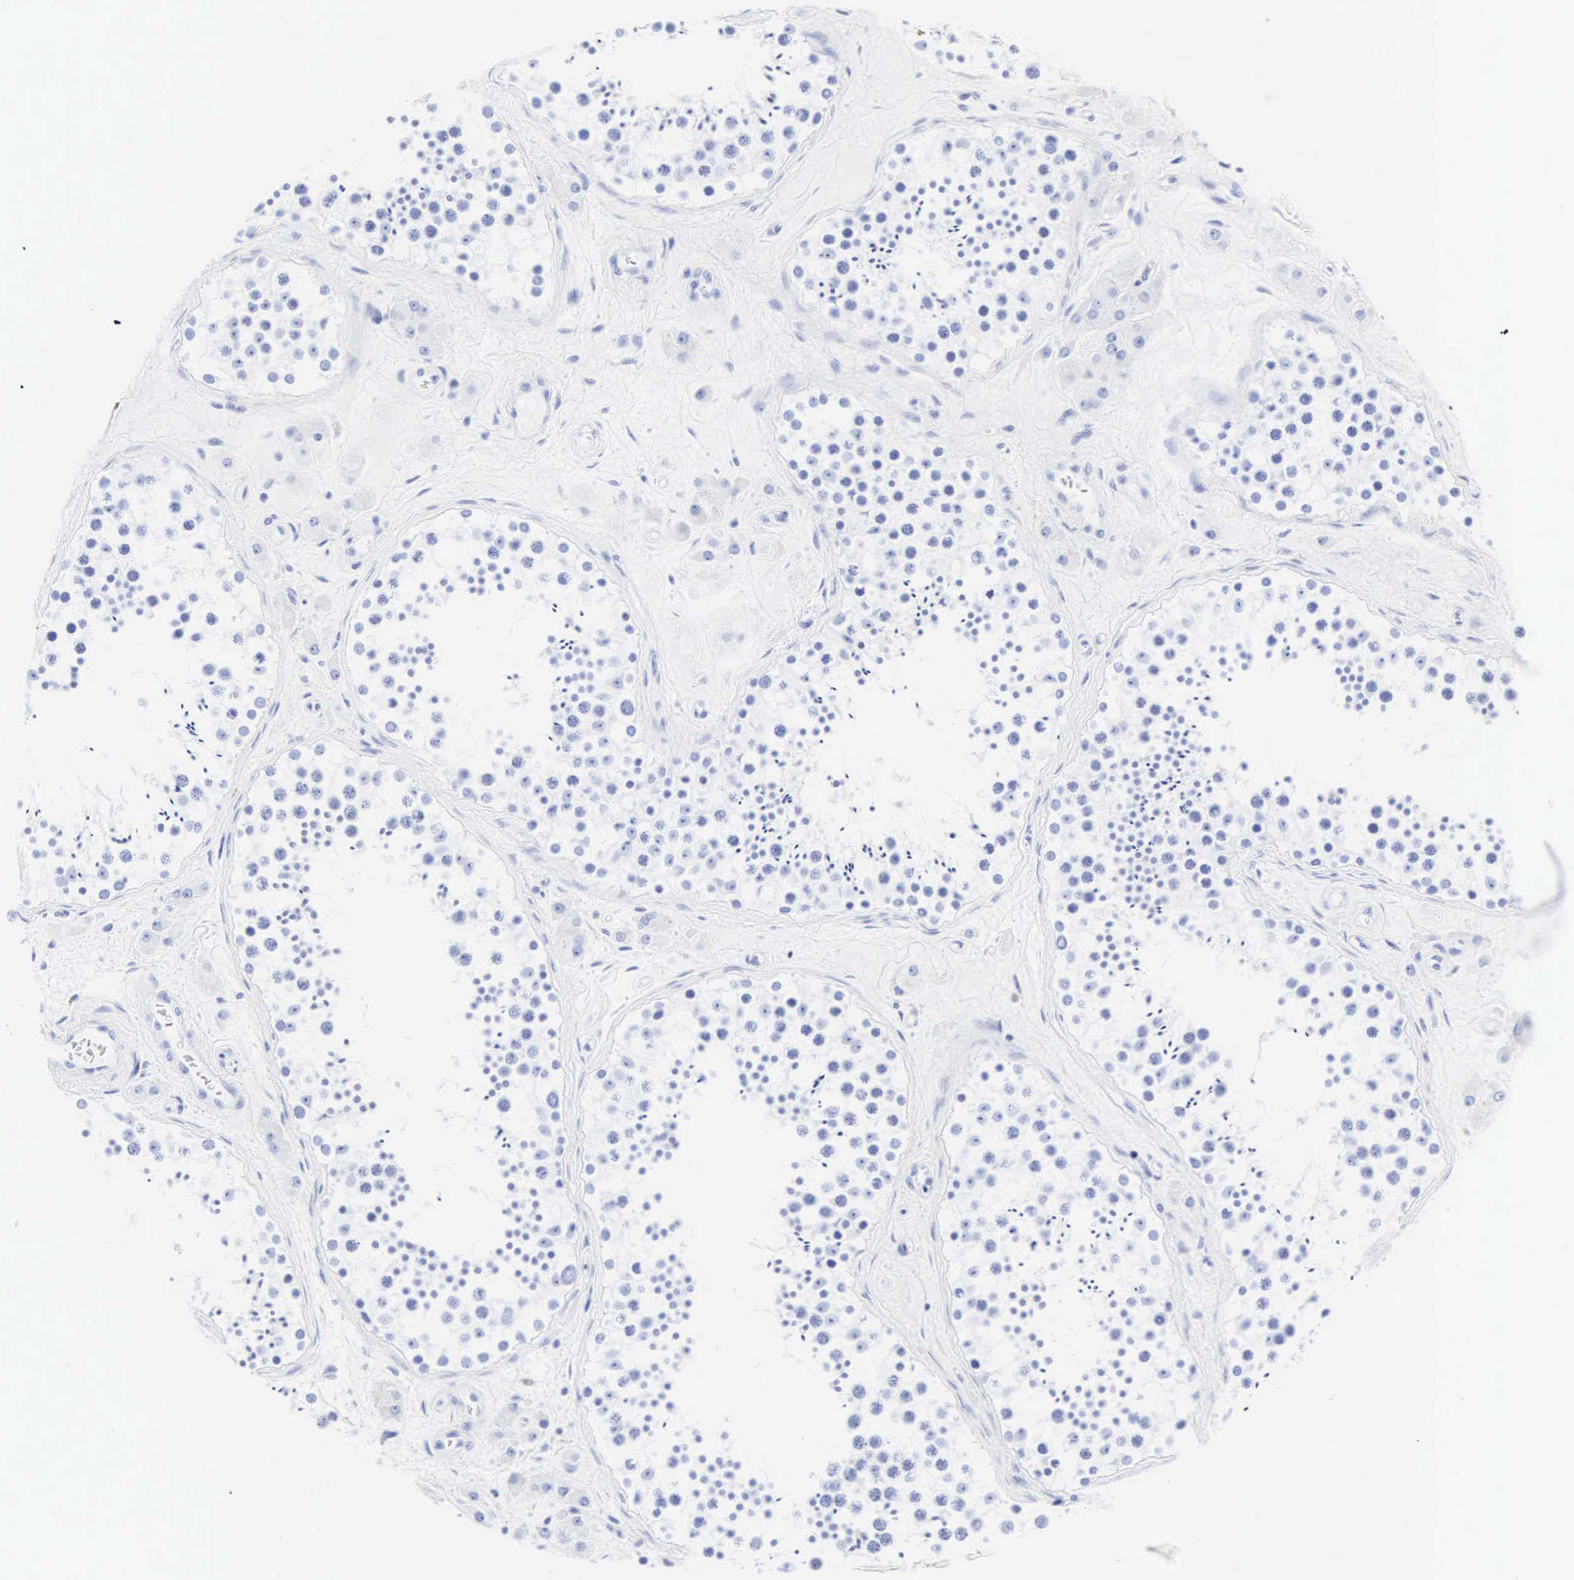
{"staining": {"intensity": "negative", "quantity": "none", "location": "none"}, "tissue": "testis", "cell_type": "Cells in seminiferous ducts", "image_type": "normal", "snomed": [{"axis": "morphology", "description": "Normal tissue, NOS"}, {"axis": "topography", "description": "Testis"}], "caption": "A high-resolution histopathology image shows IHC staining of unremarkable testis, which reveals no significant positivity in cells in seminiferous ducts.", "gene": "CGB3", "patient": {"sex": "male", "age": 38}}